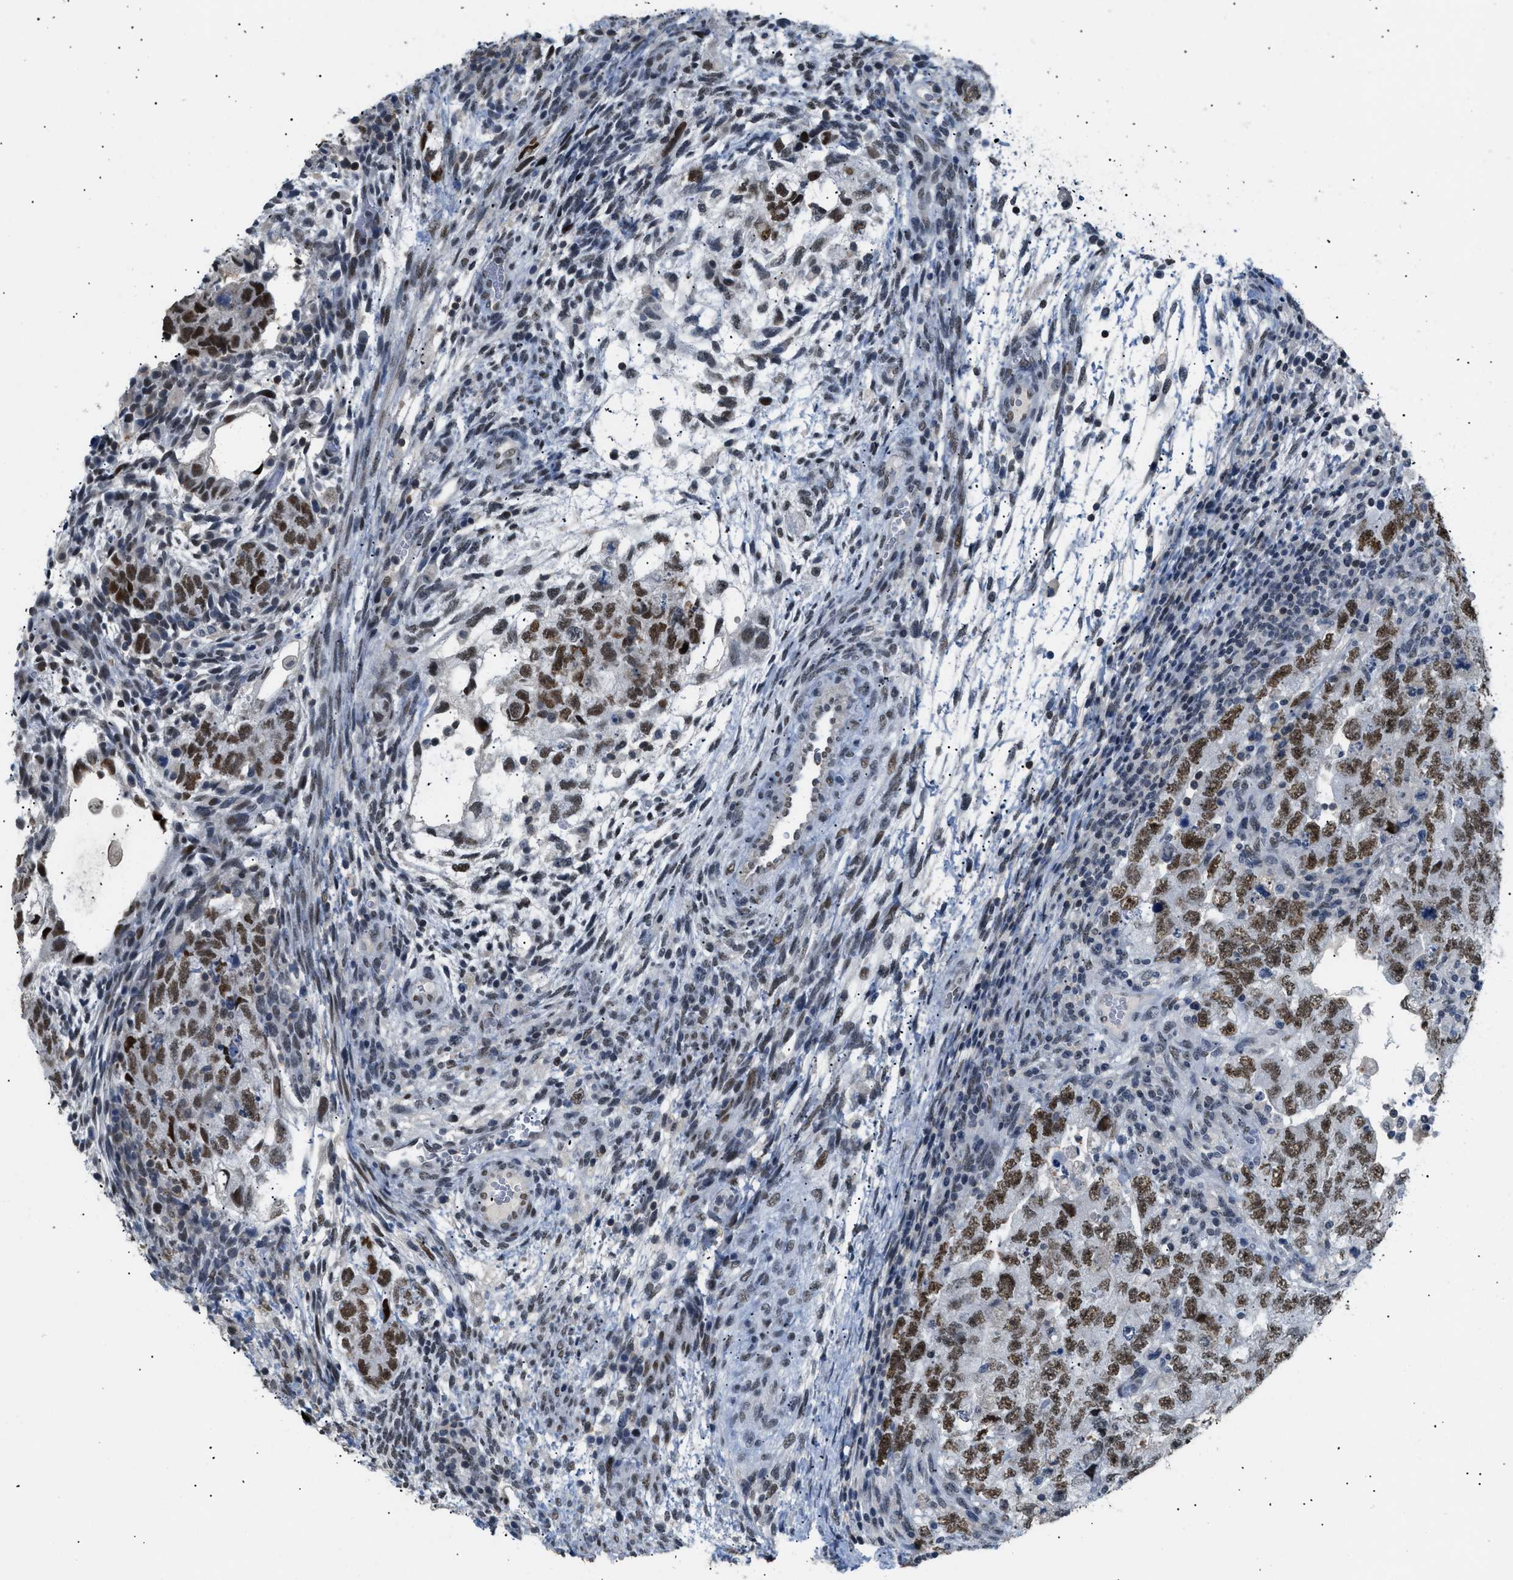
{"staining": {"intensity": "strong", "quantity": ">75%", "location": "nuclear"}, "tissue": "testis cancer", "cell_type": "Tumor cells", "image_type": "cancer", "snomed": [{"axis": "morphology", "description": "Carcinoma, Embryonal, NOS"}, {"axis": "topography", "description": "Testis"}], "caption": "Testis embryonal carcinoma tissue displays strong nuclear staining in approximately >75% of tumor cells, visualized by immunohistochemistry.", "gene": "KCNC3", "patient": {"sex": "male", "age": 36}}